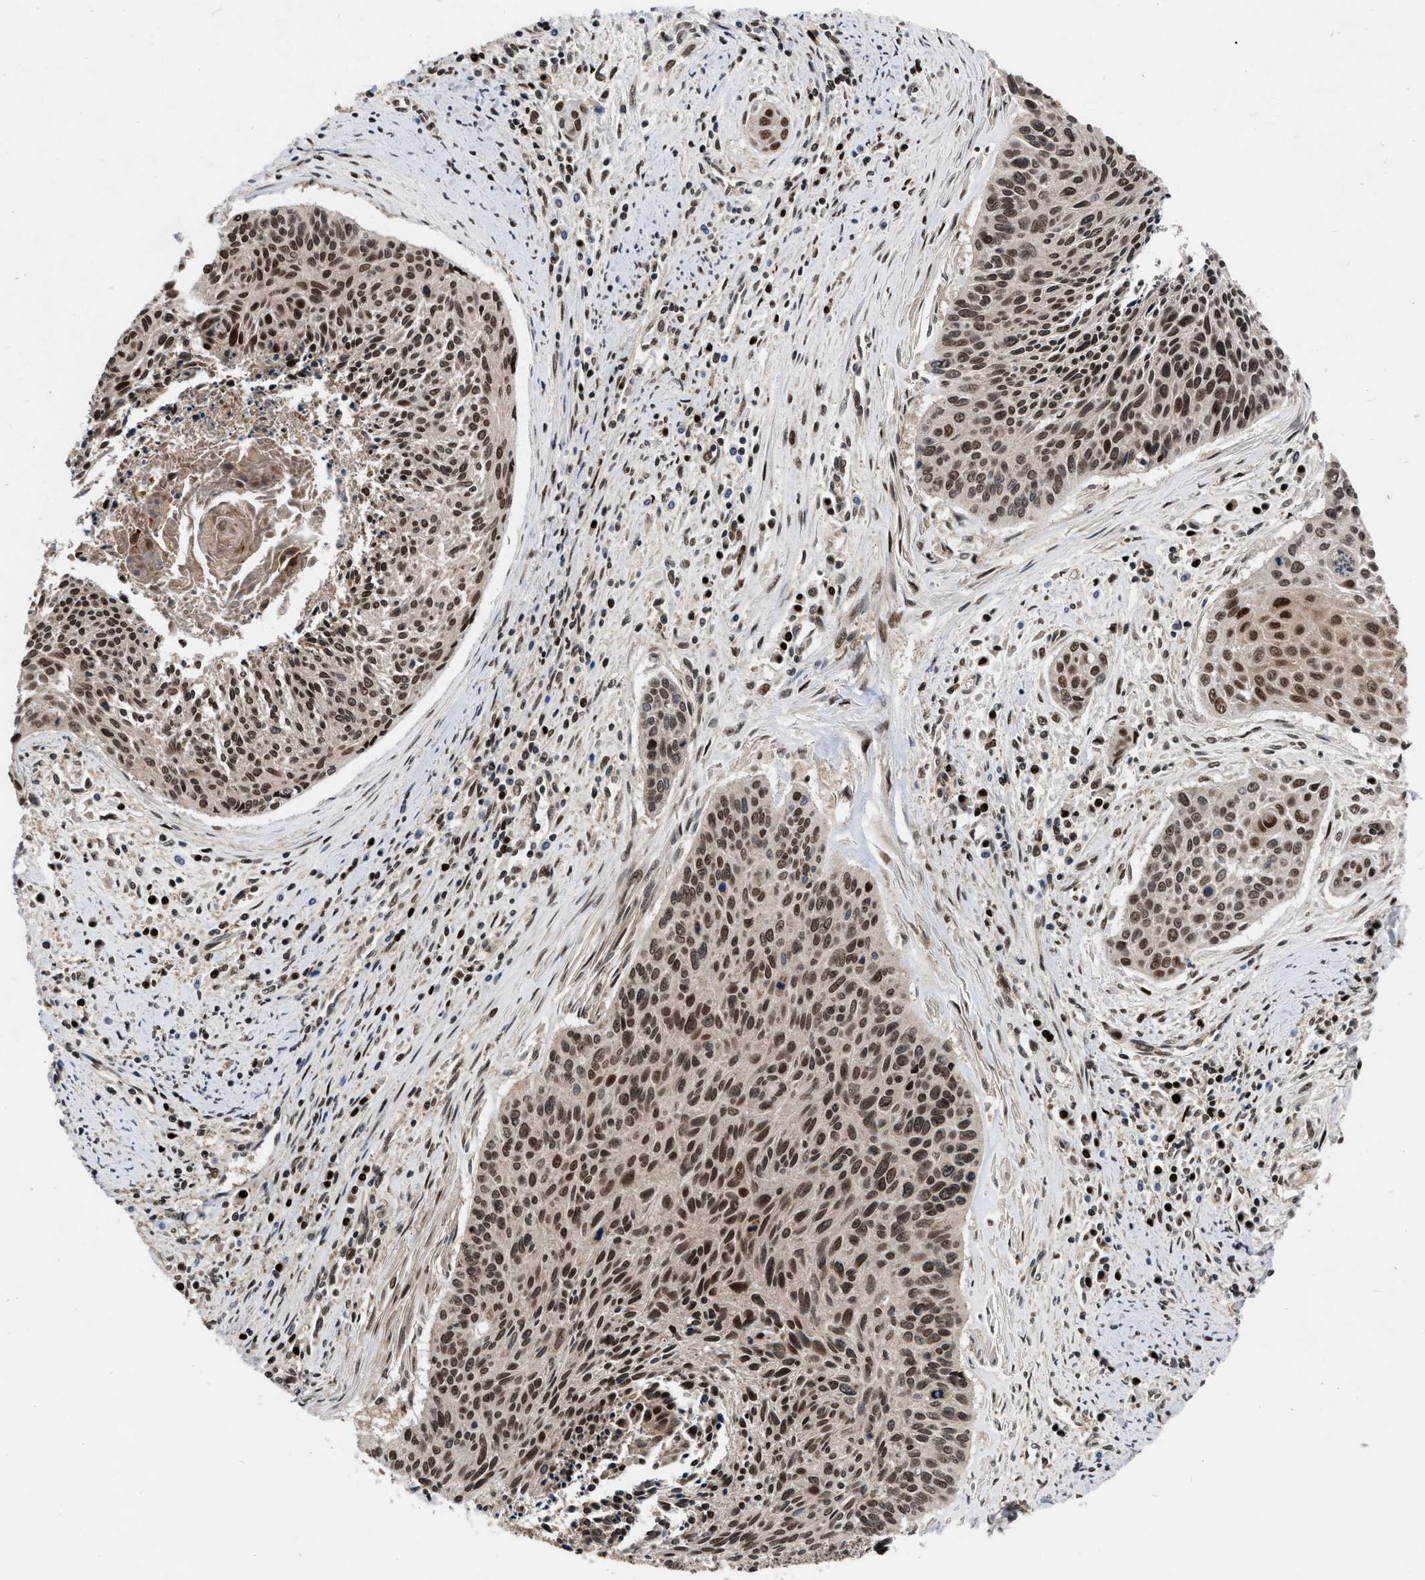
{"staining": {"intensity": "strong", "quantity": ">75%", "location": "cytoplasmic/membranous,nuclear"}, "tissue": "cervical cancer", "cell_type": "Tumor cells", "image_type": "cancer", "snomed": [{"axis": "morphology", "description": "Squamous cell carcinoma, NOS"}, {"axis": "topography", "description": "Cervix"}], "caption": "Squamous cell carcinoma (cervical) stained with a protein marker displays strong staining in tumor cells.", "gene": "MDM4", "patient": {"sex": "female", "age": 55}}